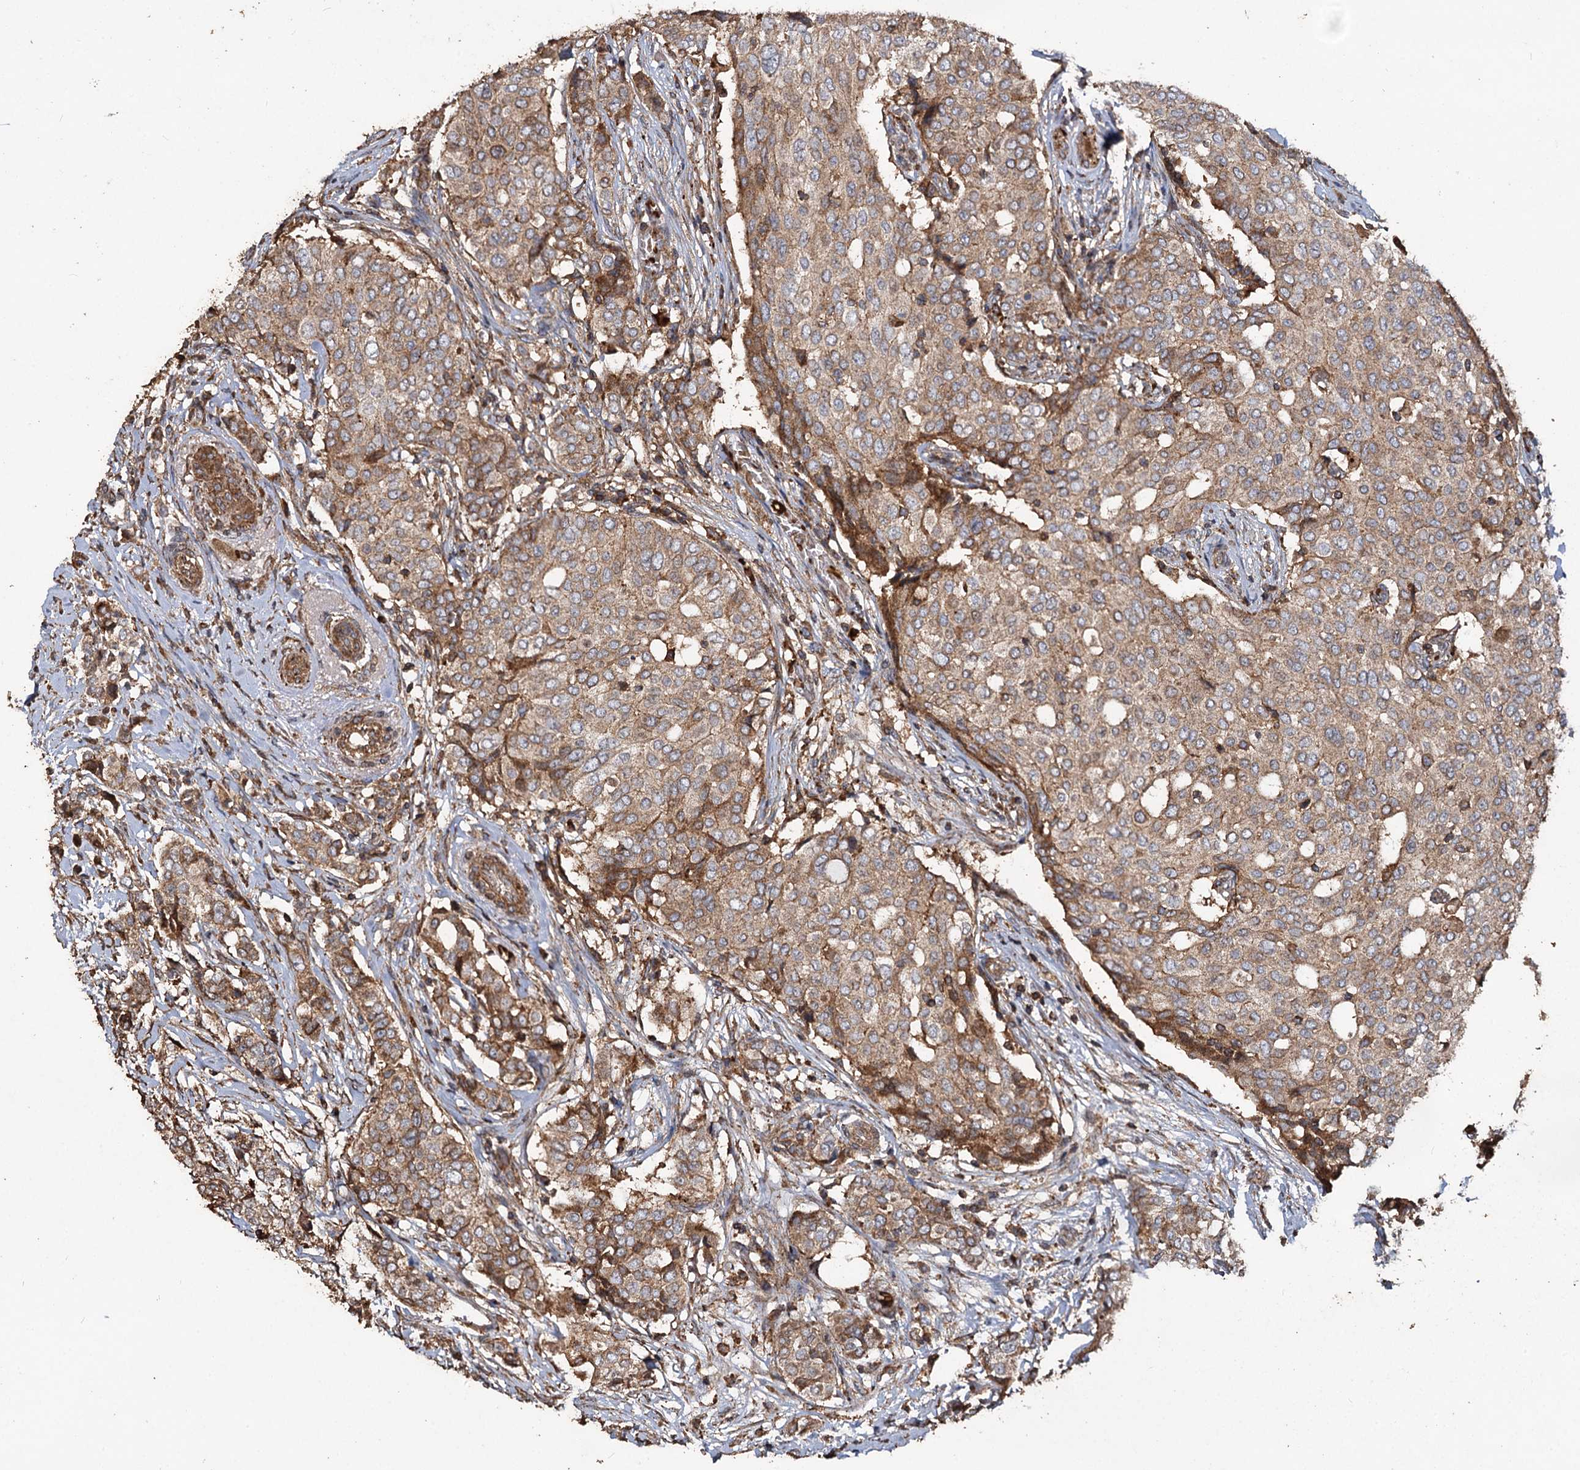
{"staining": {"intensity": "moderate", "quantity": ">75%", "location": "cytoplasmic/membranous"}, "tissue": "breast cancer", "cell_type": "Tumor cells", "image_type": "cancer", "snomed": [{"axis": "morphology", "description": "Lobular carcinoma"}, {"axis": "topography", "description": "Breast"}], "caption": "The photomicrograph shows immunohistochemical staining of breast cancer. There is moderate cytoplasmic/membranous expression is identified in about >75% of tumor cells. (DAB (3,3'-diaminobenzidine) IHC, brown staining for protein, blue staining for nuclei).", "gene": "NOTCH2NLA", "patient": {"sex": "female", "age": 51}}